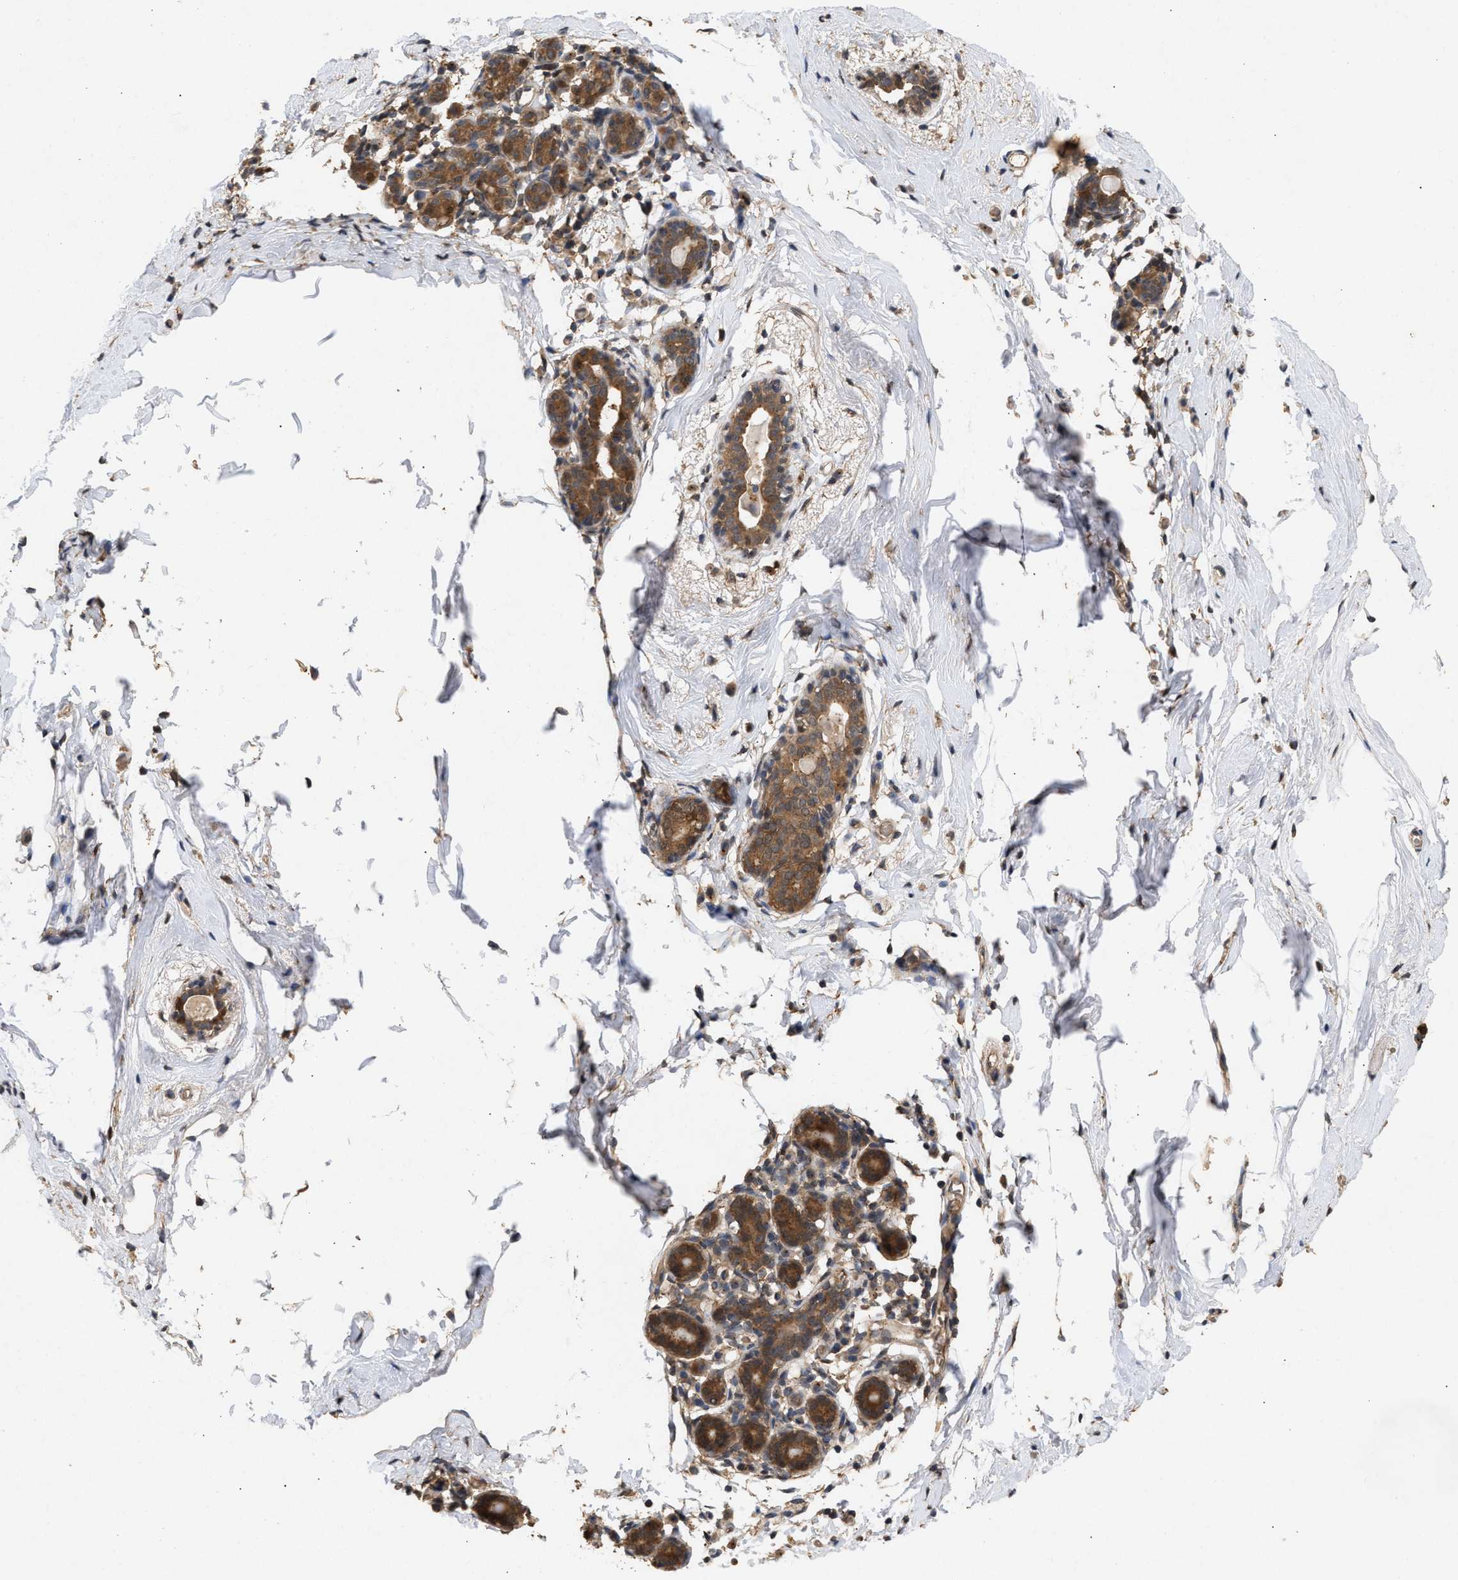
{"staining": {"intensity": "negative", "quantity": "none", "location": "none"}, "tissue": "breast", "cell_type": "Adipocytes", "image_type": "normal", "snomed": [{"axis": "morphology", "description": "Normal tissue, NOS"}, {"axis": "topography", "description": "Breast"}], "caption": "High magnification brightfield microscopy of normal breast stained with DAB (brown) and counterstained with hematoxylin (blue): adipocytes show no significant expression. (DAB immunohistochemistry (IHC), high magnification).", "gene": "FITM1", "patient": {"sex": "female", "age": 62}}